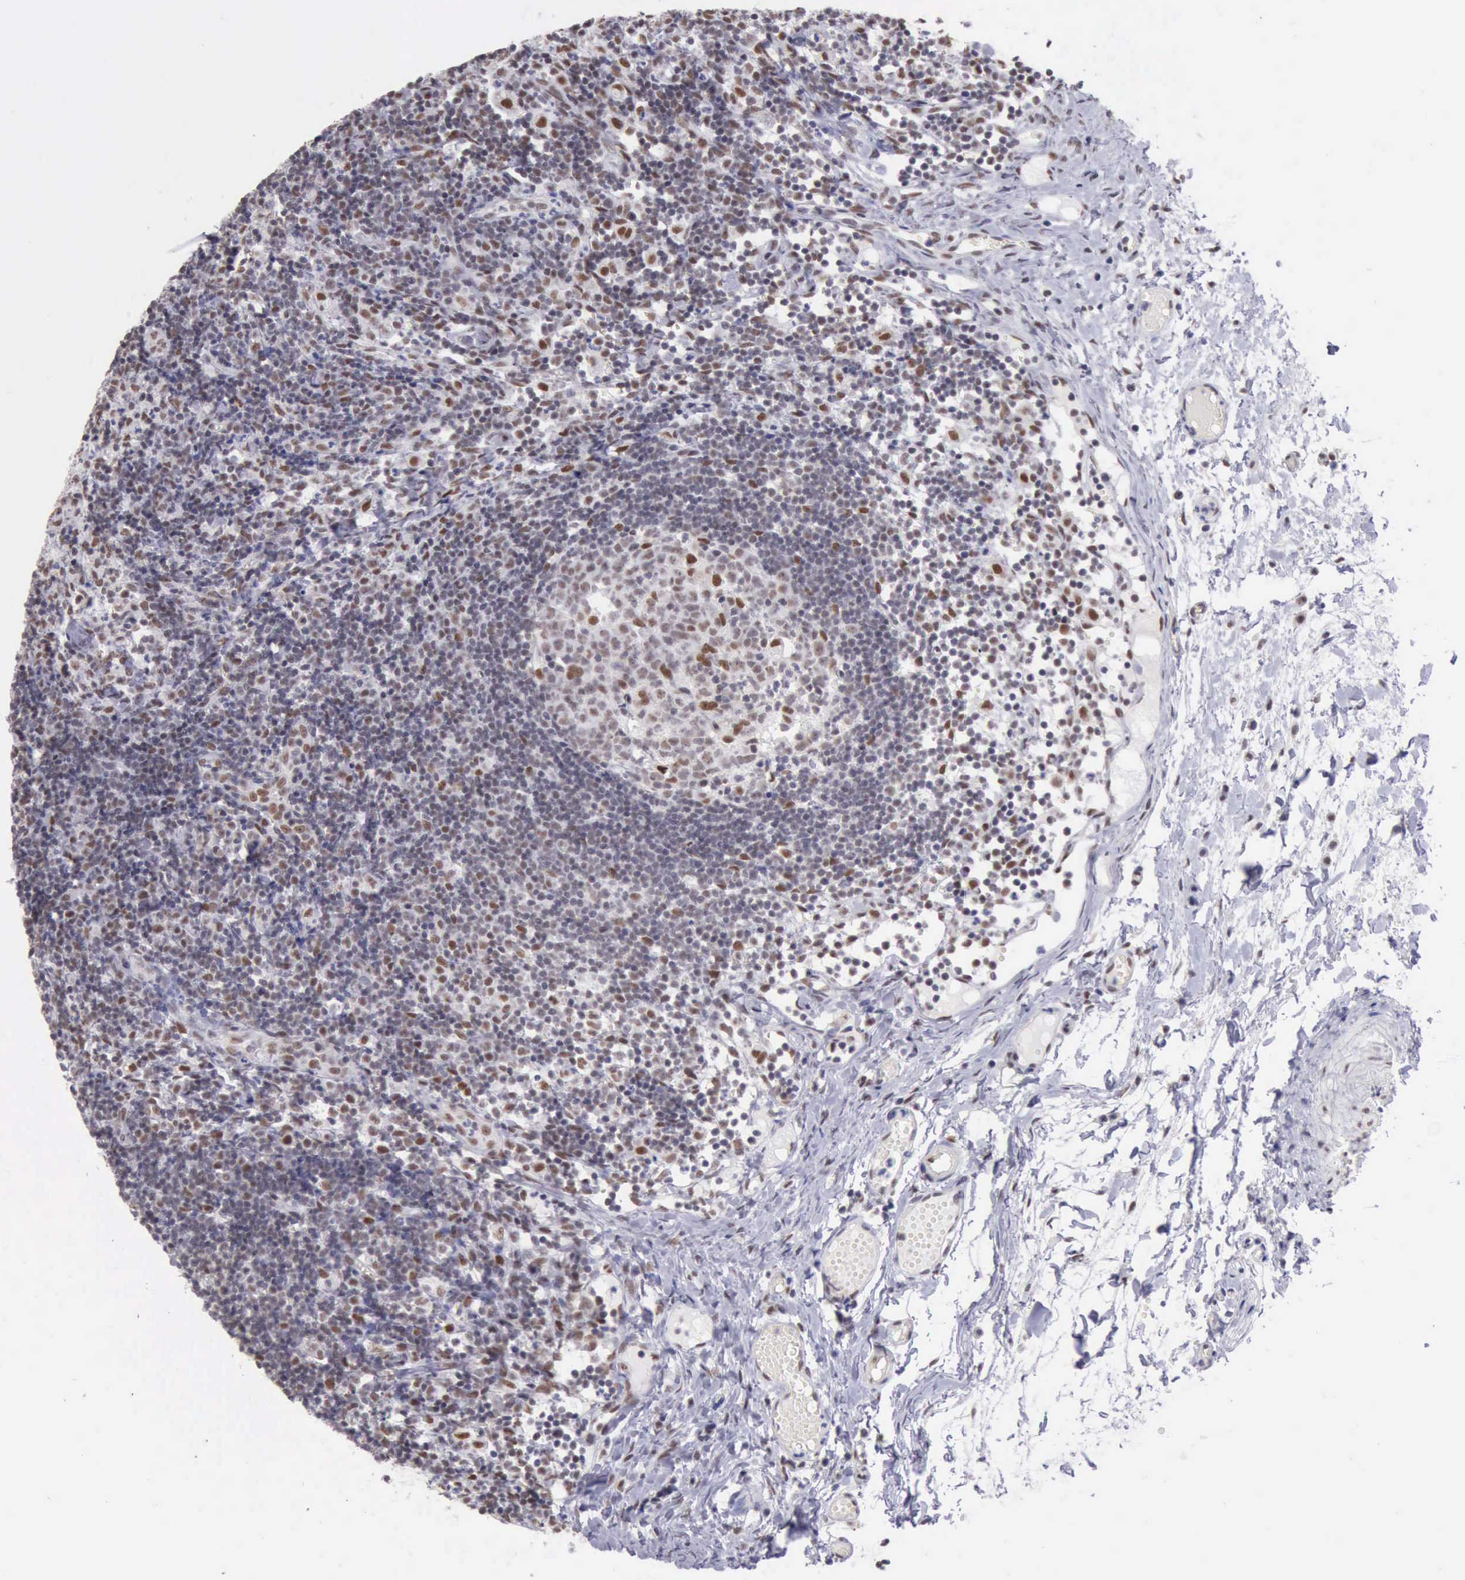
{"staining": {"intensity": "moderate", "quantity": "25%-75%", "location": "nuclear"}, "tissue": "lymph node", "cell_type": "Germinal center cells", "image_type": "normal", "snomed": [{"axis": "morphology", "description": "Normal tissue, NOS"}, {"axis": "morphology", "description": "Inflammation, NOS"}, {"axis": "topography", "description": "Lymph node"}, {"axis": "topography", "description": "Salivary gland"}], "caption": "An image of human lymph node stained for a protein shows moderate nuclear brown staining in germinal center cells. (DAB (3,3'-diaminobenzidine) IHC with brightfield microscopy, high magnification).", "gene": "ERCC4", "patient": {"sex": "male", "age": 3}}